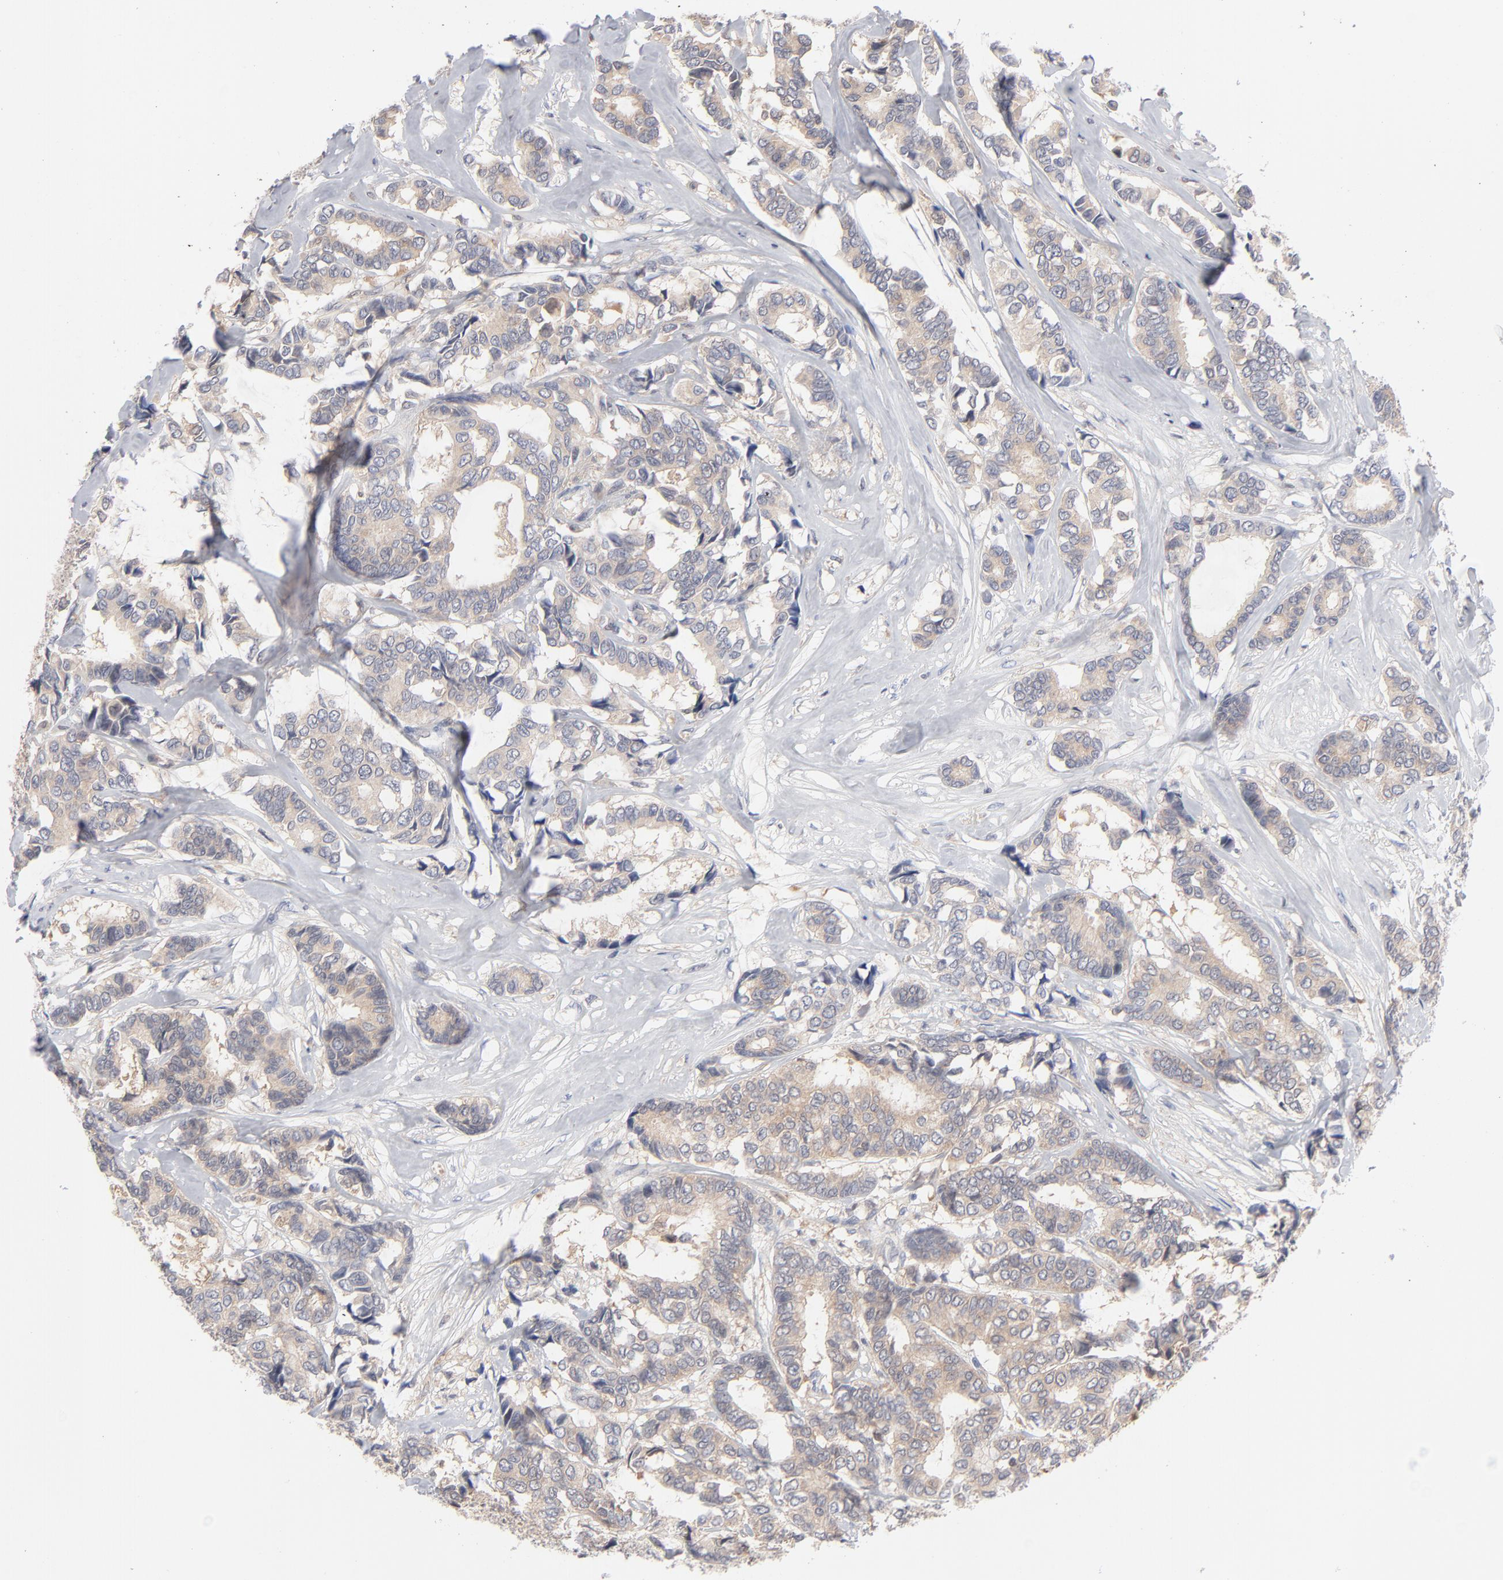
{"staining": {"intensity": "weak", "quantity": ">75%", "location": "cytoplasmic/membranous"}, "tissue": "breast cancer", "cell_type": "Tumor cells", "image_type": "cancer", "snomed": [{"axis": "morphology", "description": "Duct carcinoma"}, {"axis": "topography", "description": "Breast"}], "caption": "Approximately >75% of tumor cells in invasive ductal carcinoma (breast) display weak cytoplasmic/membranous protein expression as visualized by brown immunohistochemical staining.", "gene": "ARRB1", "patient": {"sex": "female", "age": 87}}